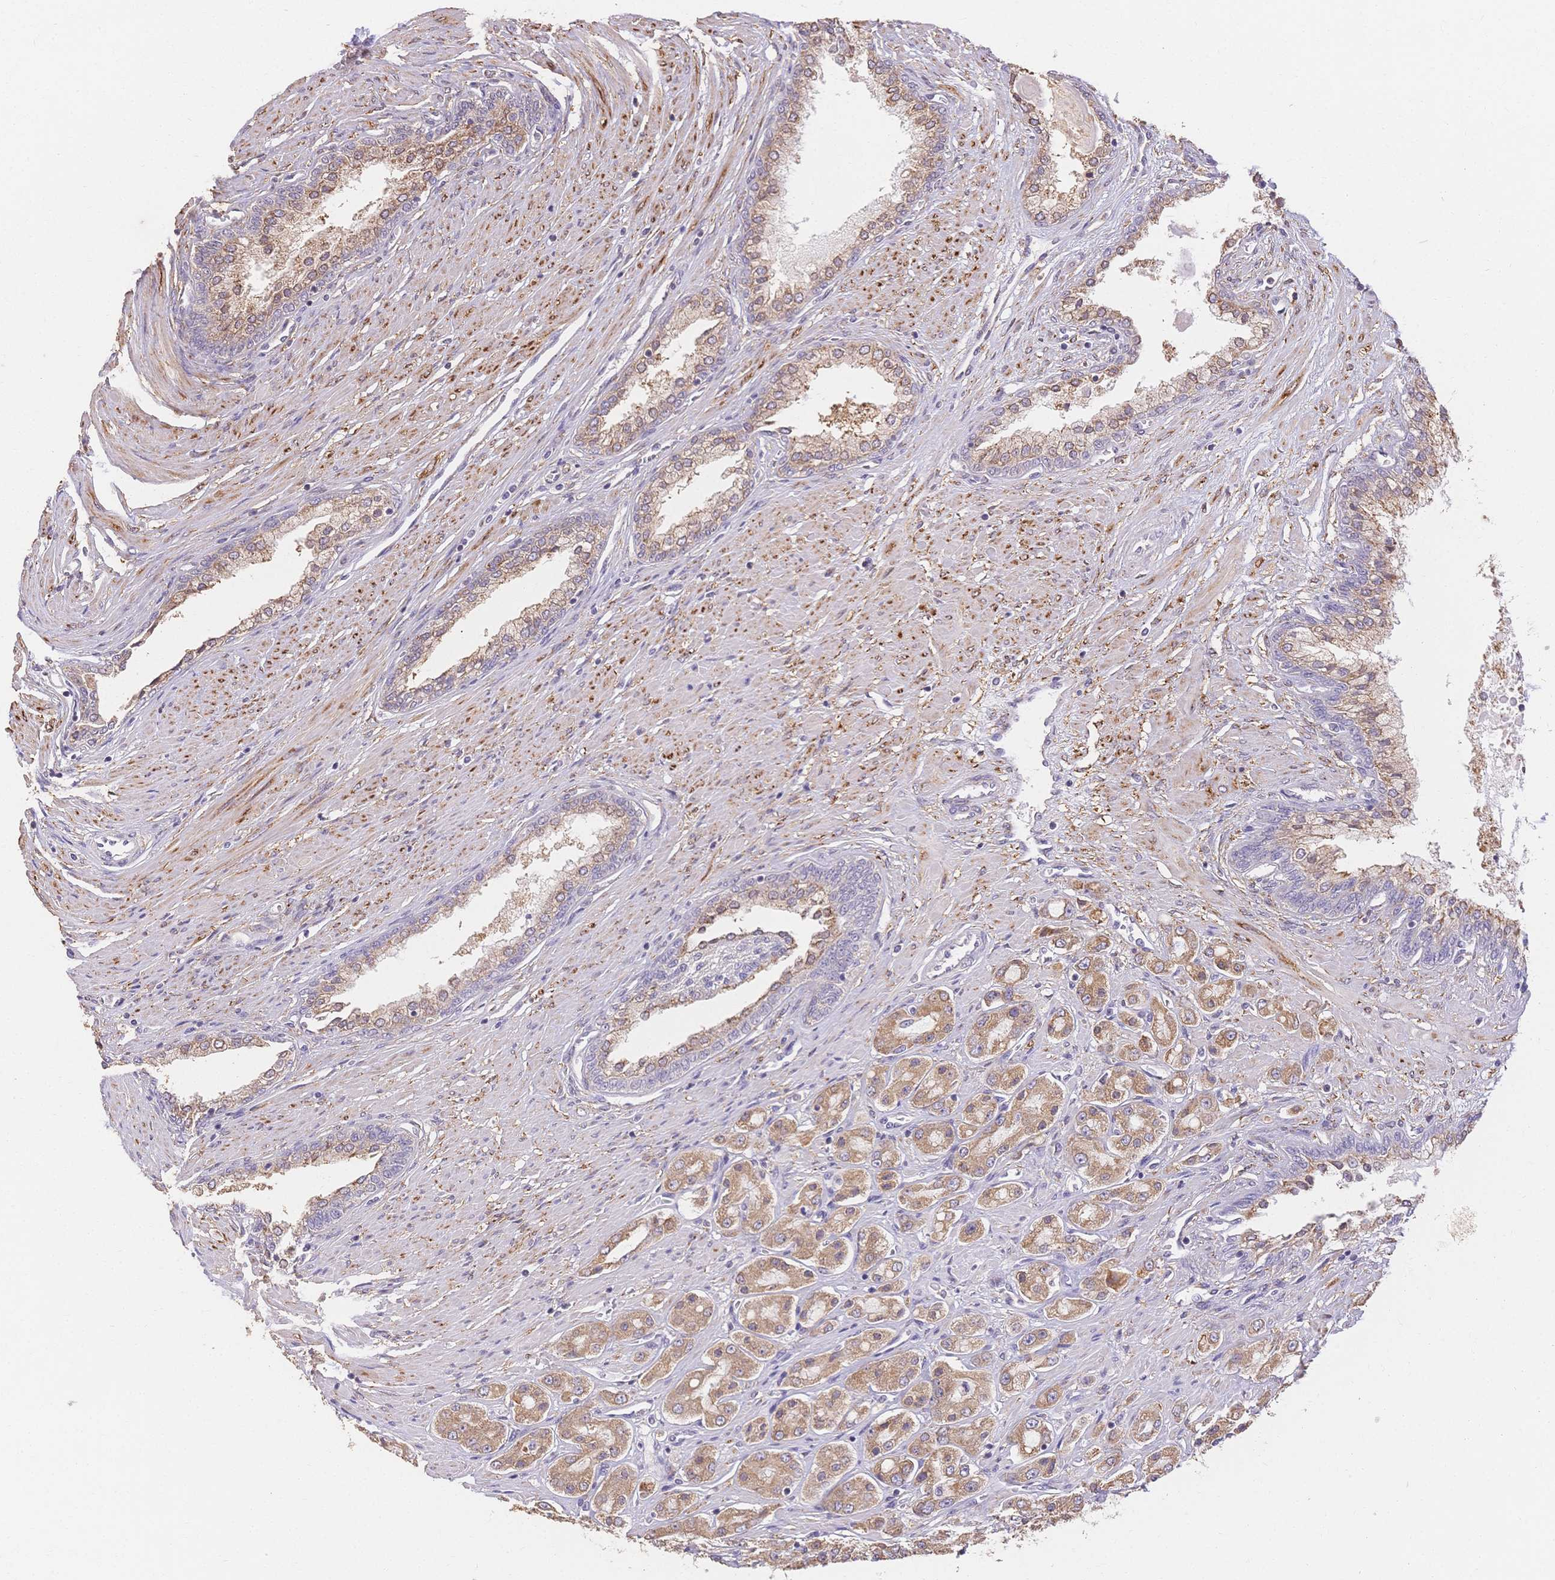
{"staining": {"intensity": "weak", "quantity": ">75%", "location": "cytoplasmic/membranous"}, "tissue": "prostate cancer", "cell_type": "Tumor cells", "image_type": "cancer", "snomed": [{"axis": "morphology", "description": "Adenocarcinoma, High grade"}, {"axis": "topography", "description": "Prostate"}], "caption": "Human prostate cancer (adenocarcinoma (high-grade)) stained with a brown dye reveals weak cytoplasmic/membranous positive staining in approximately >75% of tumor cells.", "gene": "HS3ST5", "patient": {"sex": "male", "age": 67}}